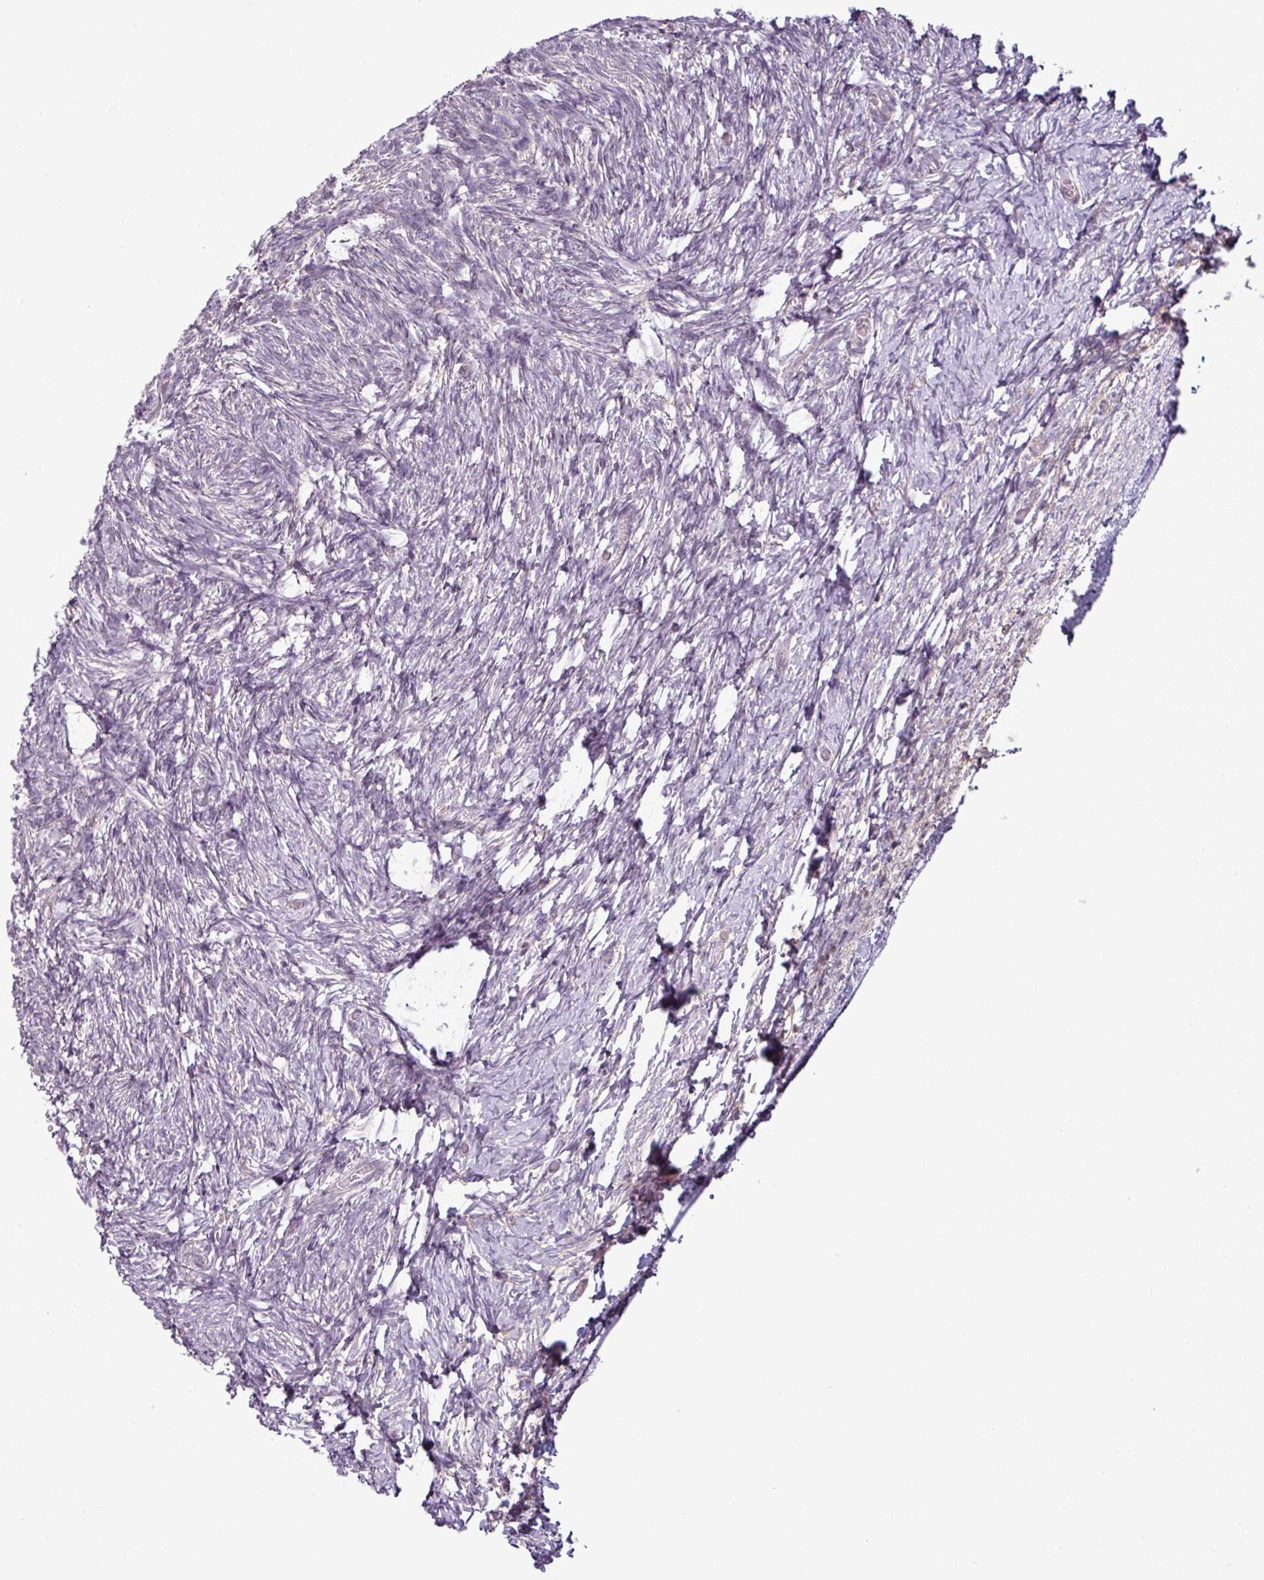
{"staining": {"intensity": "negative", "quantity": "none", "location": "none"}, "tissue": "ovary", "cell_type": "Follicle cells", "image_type": "normal", "snomed": [{"axis": "morphology", "description": "Normal tissue, NOS"}, {"axis": "topography", "description": "Ovary"}], "caption": "Ovary stained for a protein using immunohistochemistry shows no positivity follicle cells.", "gene": "OR52D1", "patient": {"sex": "female", "age": 39}}